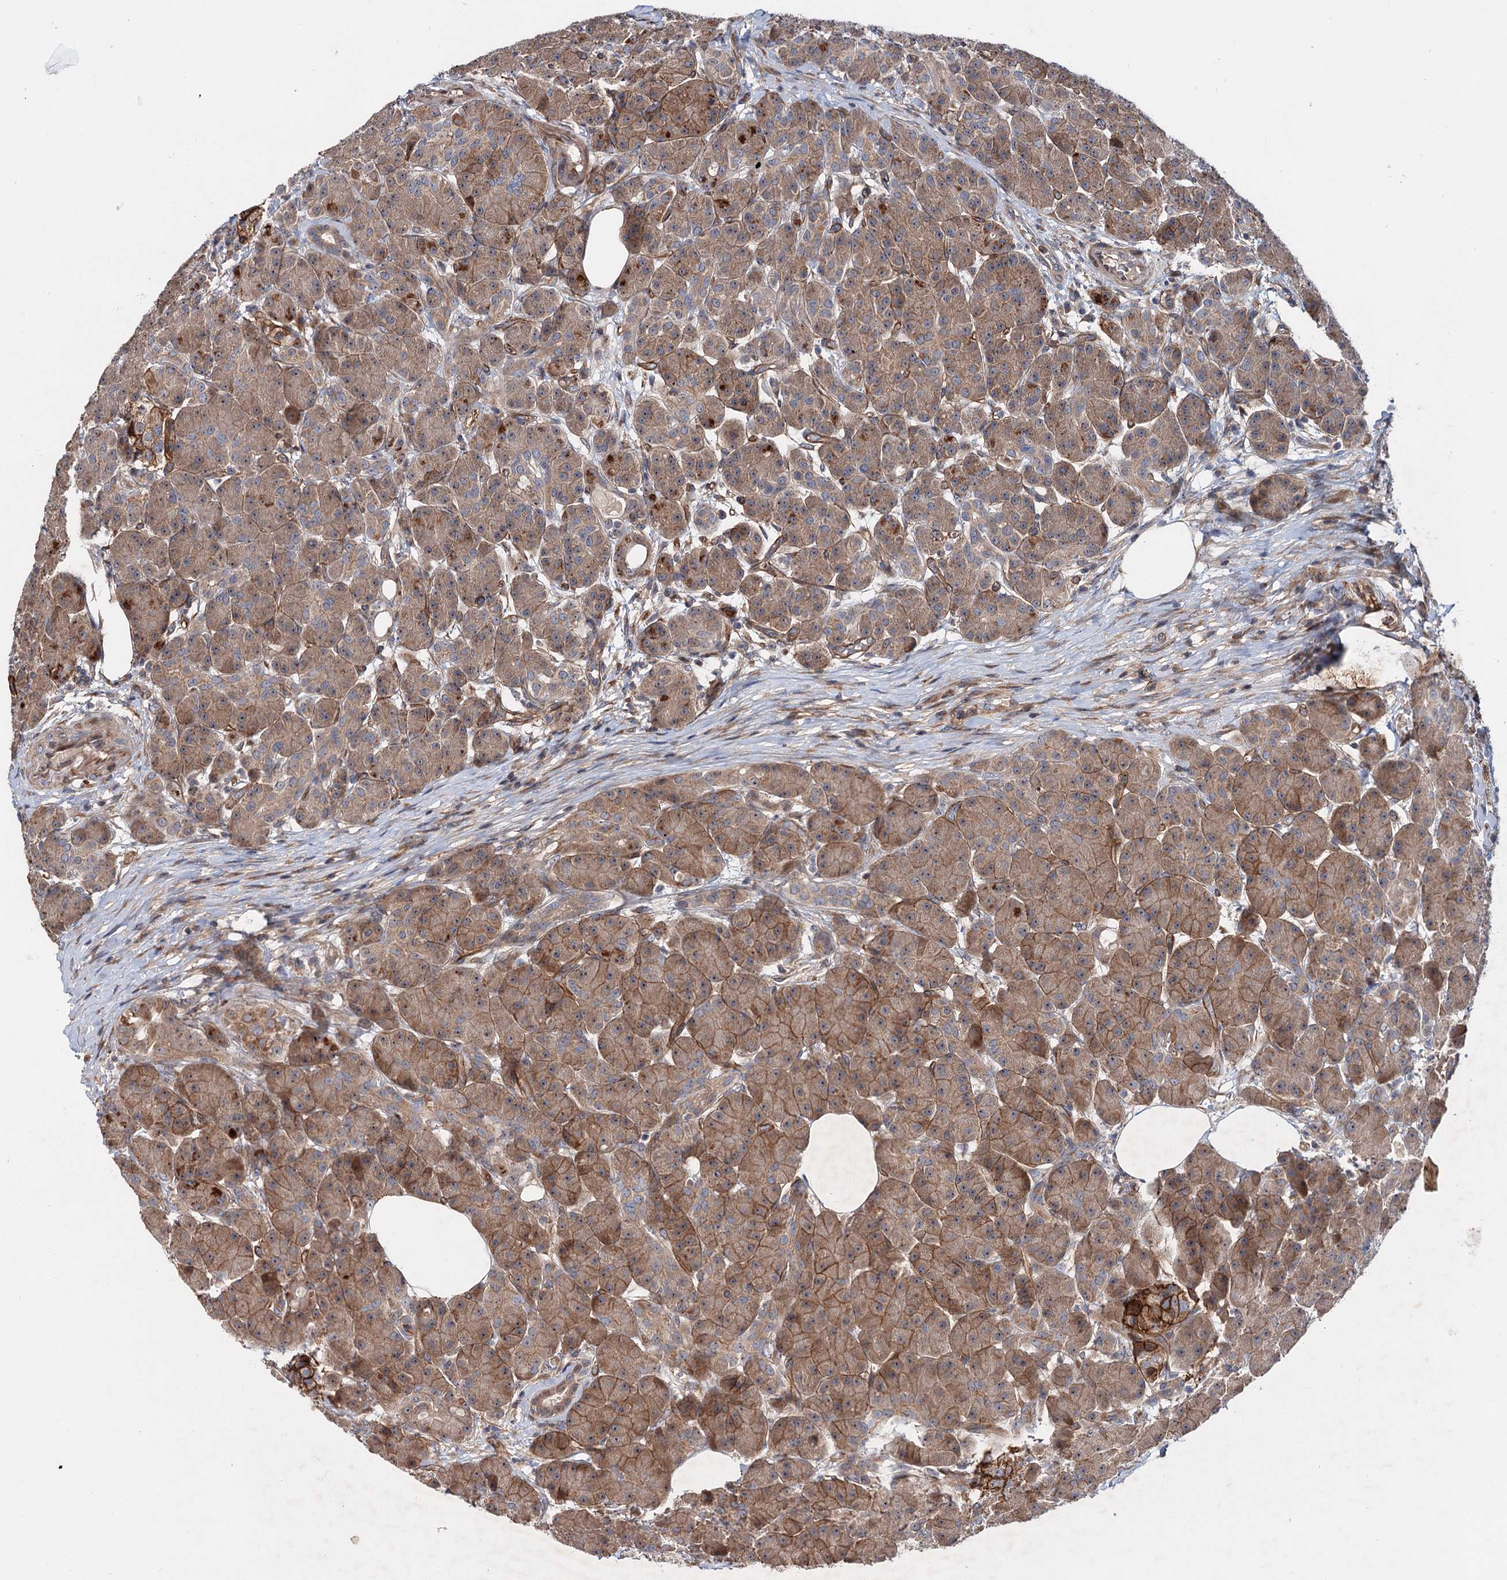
{"staining": {"intensity": "moderate", "quantity": ">75%", "location": "cytoplasmic/membranous,nuclear"}, "tissue": "pancreas", "cell_type": "Exocrine glandular cells", "image_type": "normal", "snomed": [{"axis": "morphology", "description": "Normal tissue, NOS"}, {"axis": "topography", "description": "Pancreas"}], "caption": "An IHC histopathology image of normal tissue is shown. Protein staining in brown highlights moderate cytoplasmic/membranous,nuclear positivity in pancreas within exocrine glandular cells. The protein of interest is shown in brown color, while the nuclei are stained blue.", "gene": "PTDSS2", "patient": {"sex": "male", "age": 63}}